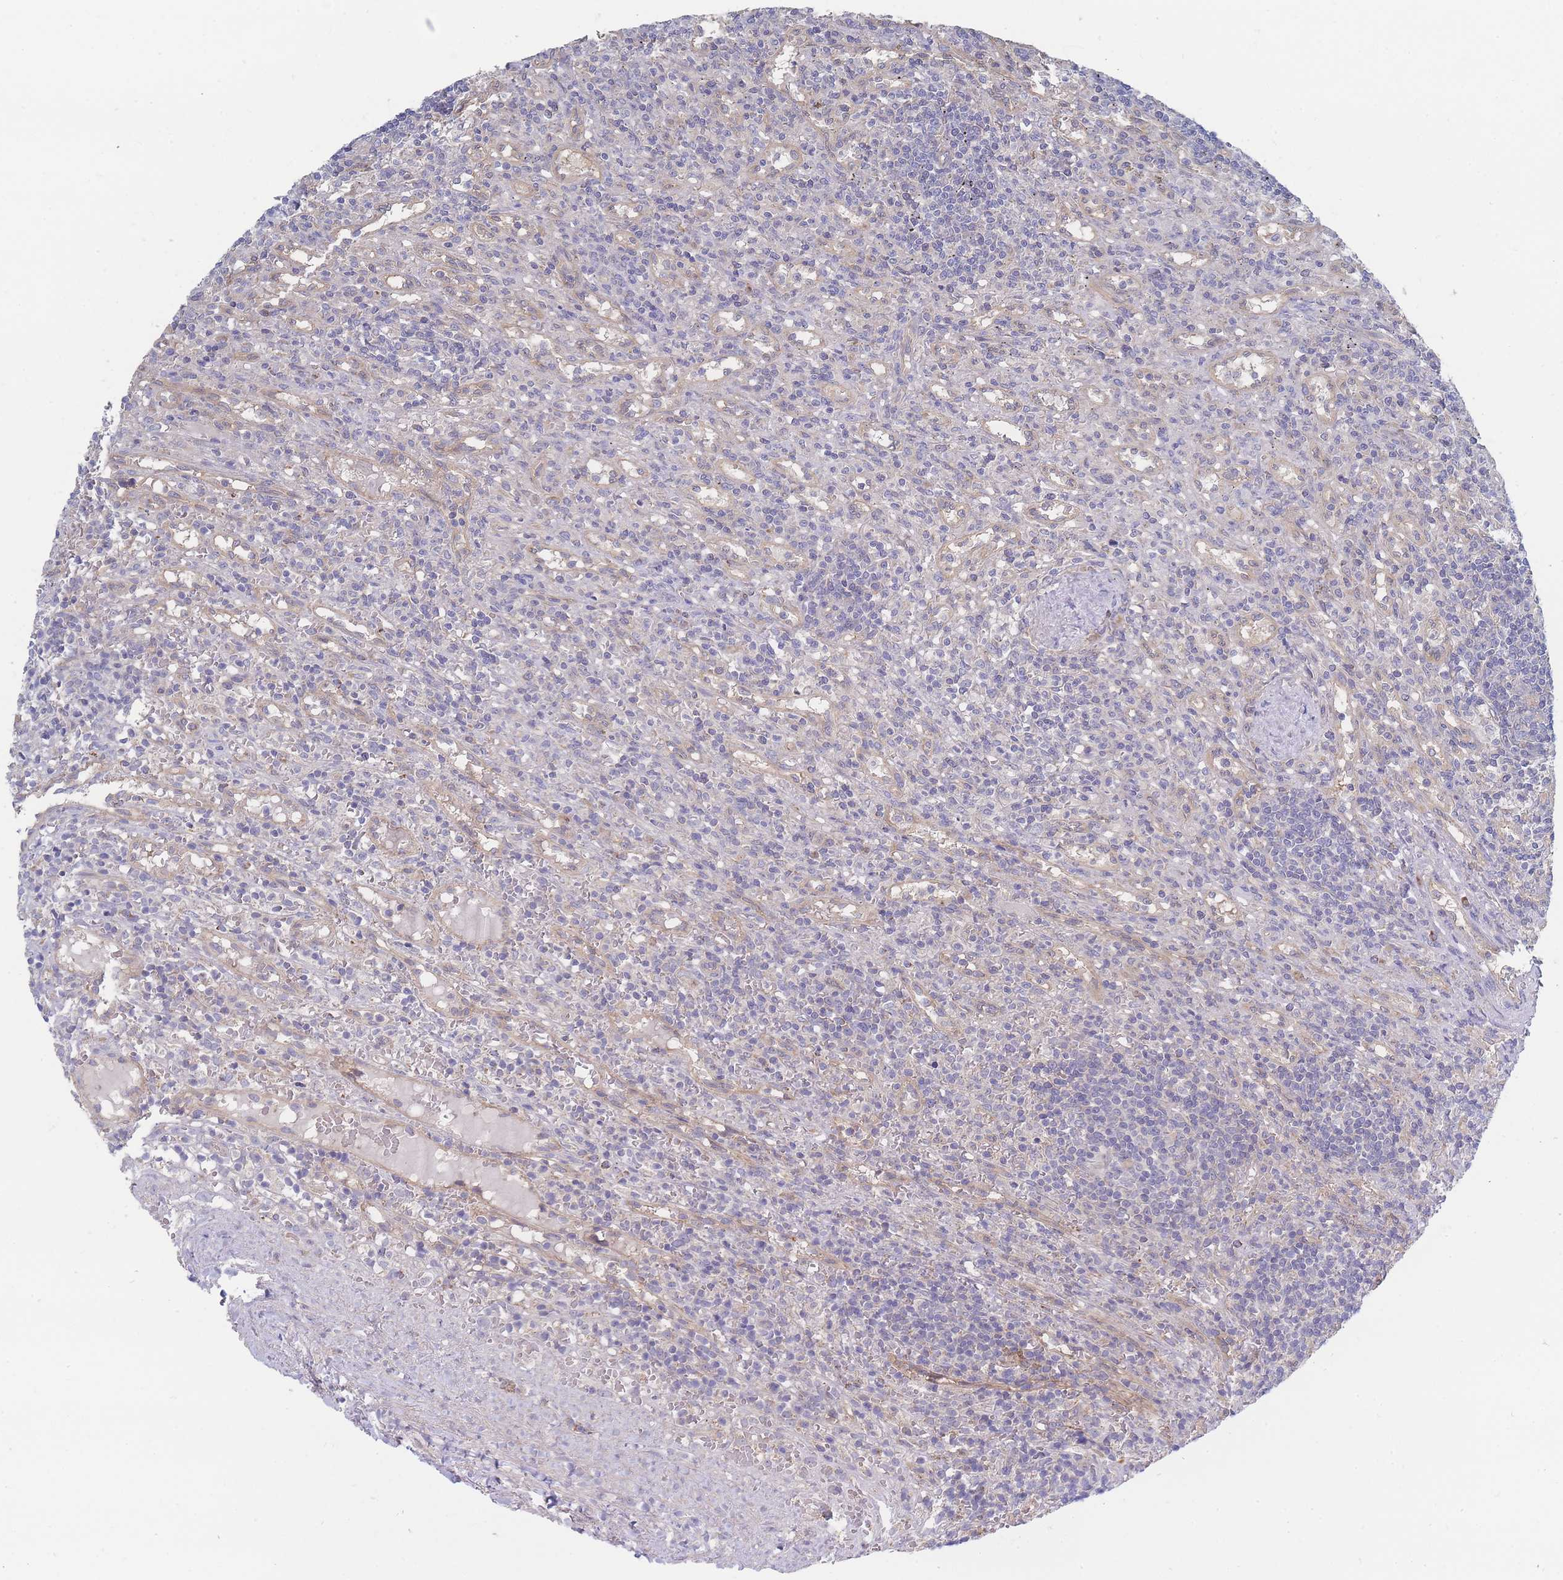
{"staining": {"intensity": "negative", "quantity": "none", "location": "none"}, "tissue": "lymphoma", "cell_type": "Tumor cells", "image_type": "cancer", "snomed": [{"axis": "morphology", "description": "Malignant lymphoma, non-Hodgkin's type, Low grade"}, {"axis": "topography", "description": "Spleen"}], "caption": "This is an immunohistochemistry (IHC) photomicrograph of human lymphoma. There is no expression in tumor cells.", "gene": "NUB1", "patient": {"sex": "male", "age": 76}}